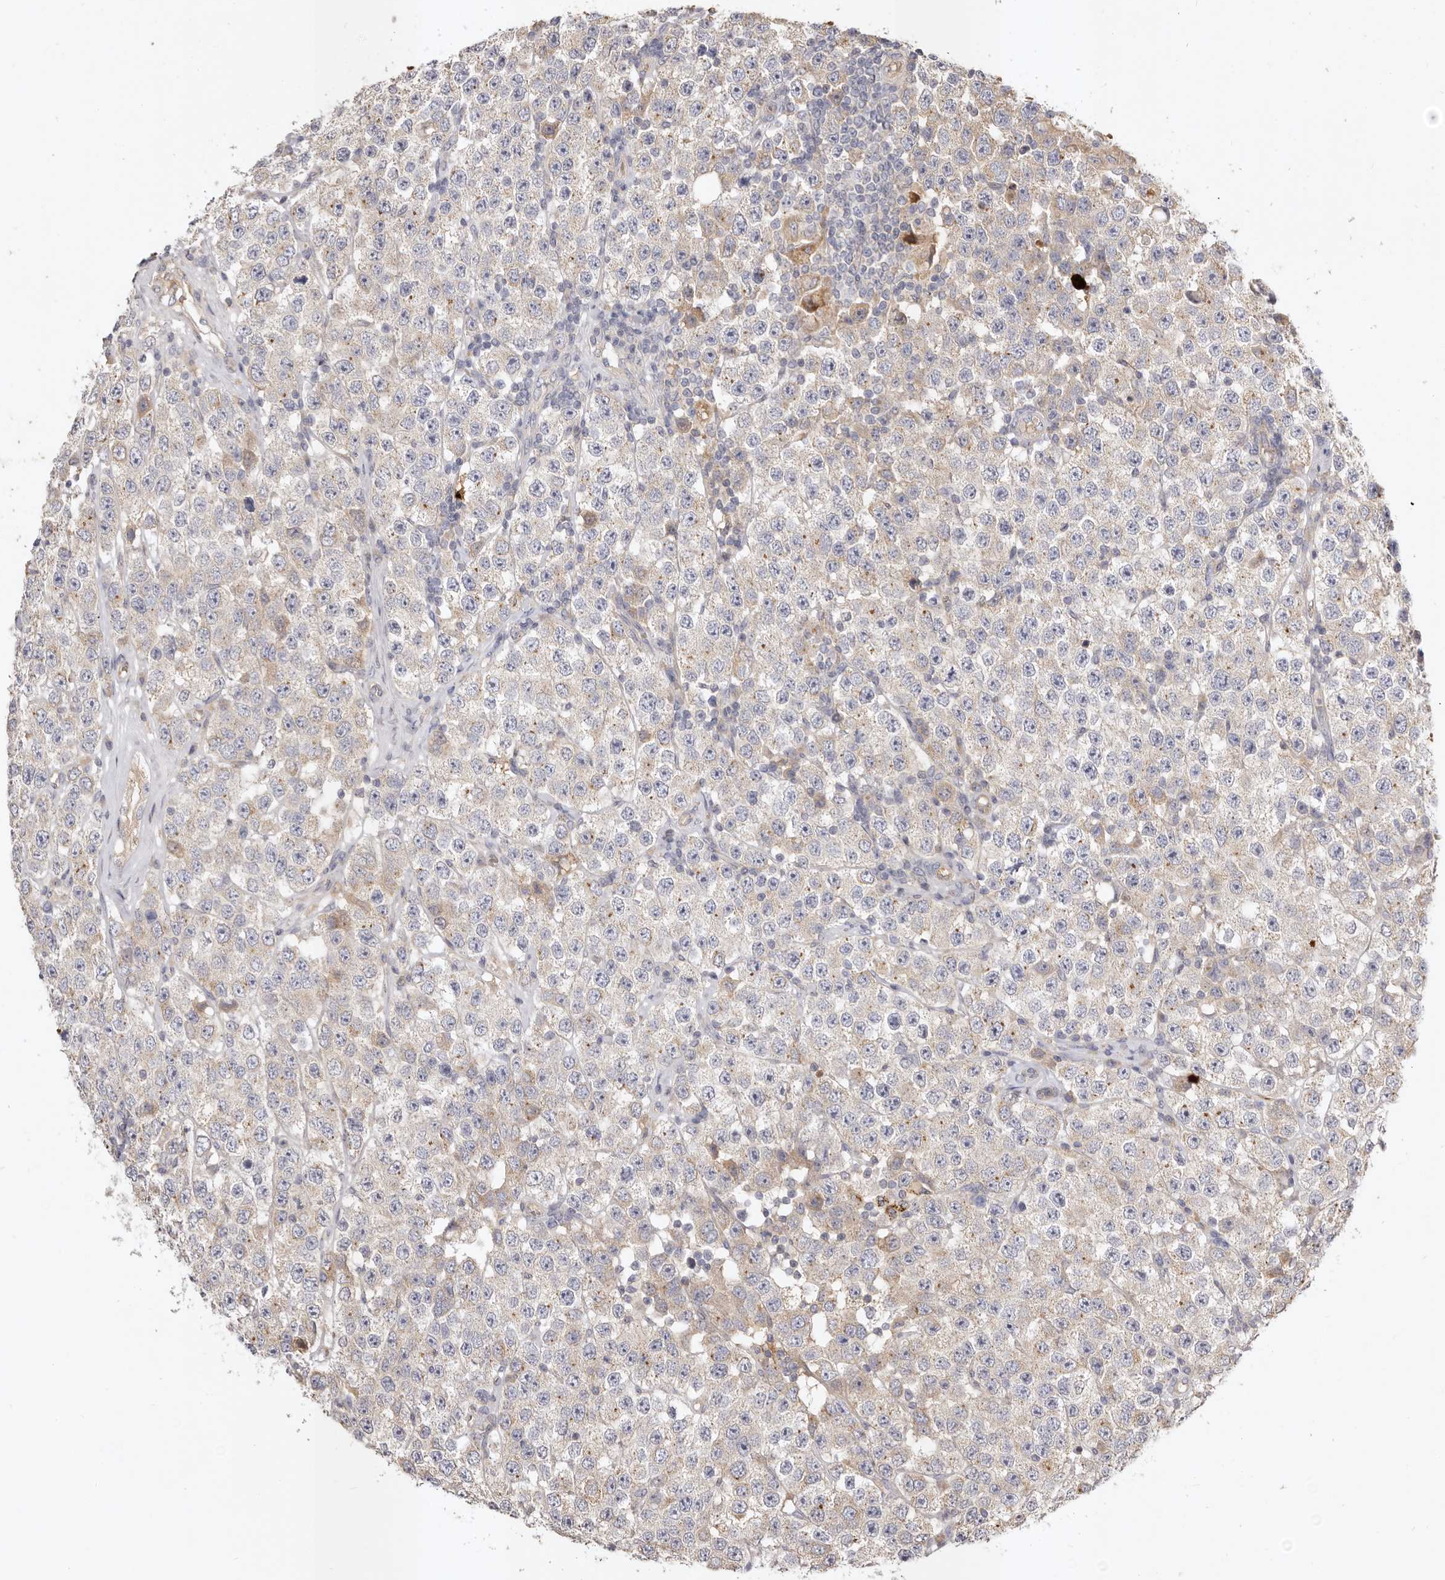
{"staining": {"intensity": "weak", "quantity": "<25%", "location": "cytoplasmic/membranous"}, "tissue": "testis cancer", "cell_type": "Tumor cells", "image_type": "cancer", "snomed": [{"axis": "morphology", "description": "Seminoma, NOS"}, {"axis": "topography", "description": "Testis"}], "caption": "IHC image of neoplastic tissue: human testis seminoma stained with DAB (3,3'-diaminobenzidine) shows no significant protein expression in tumor cells.", "gene": "ADAMTS9", "patient": {"sex": "male", "age": 28}}